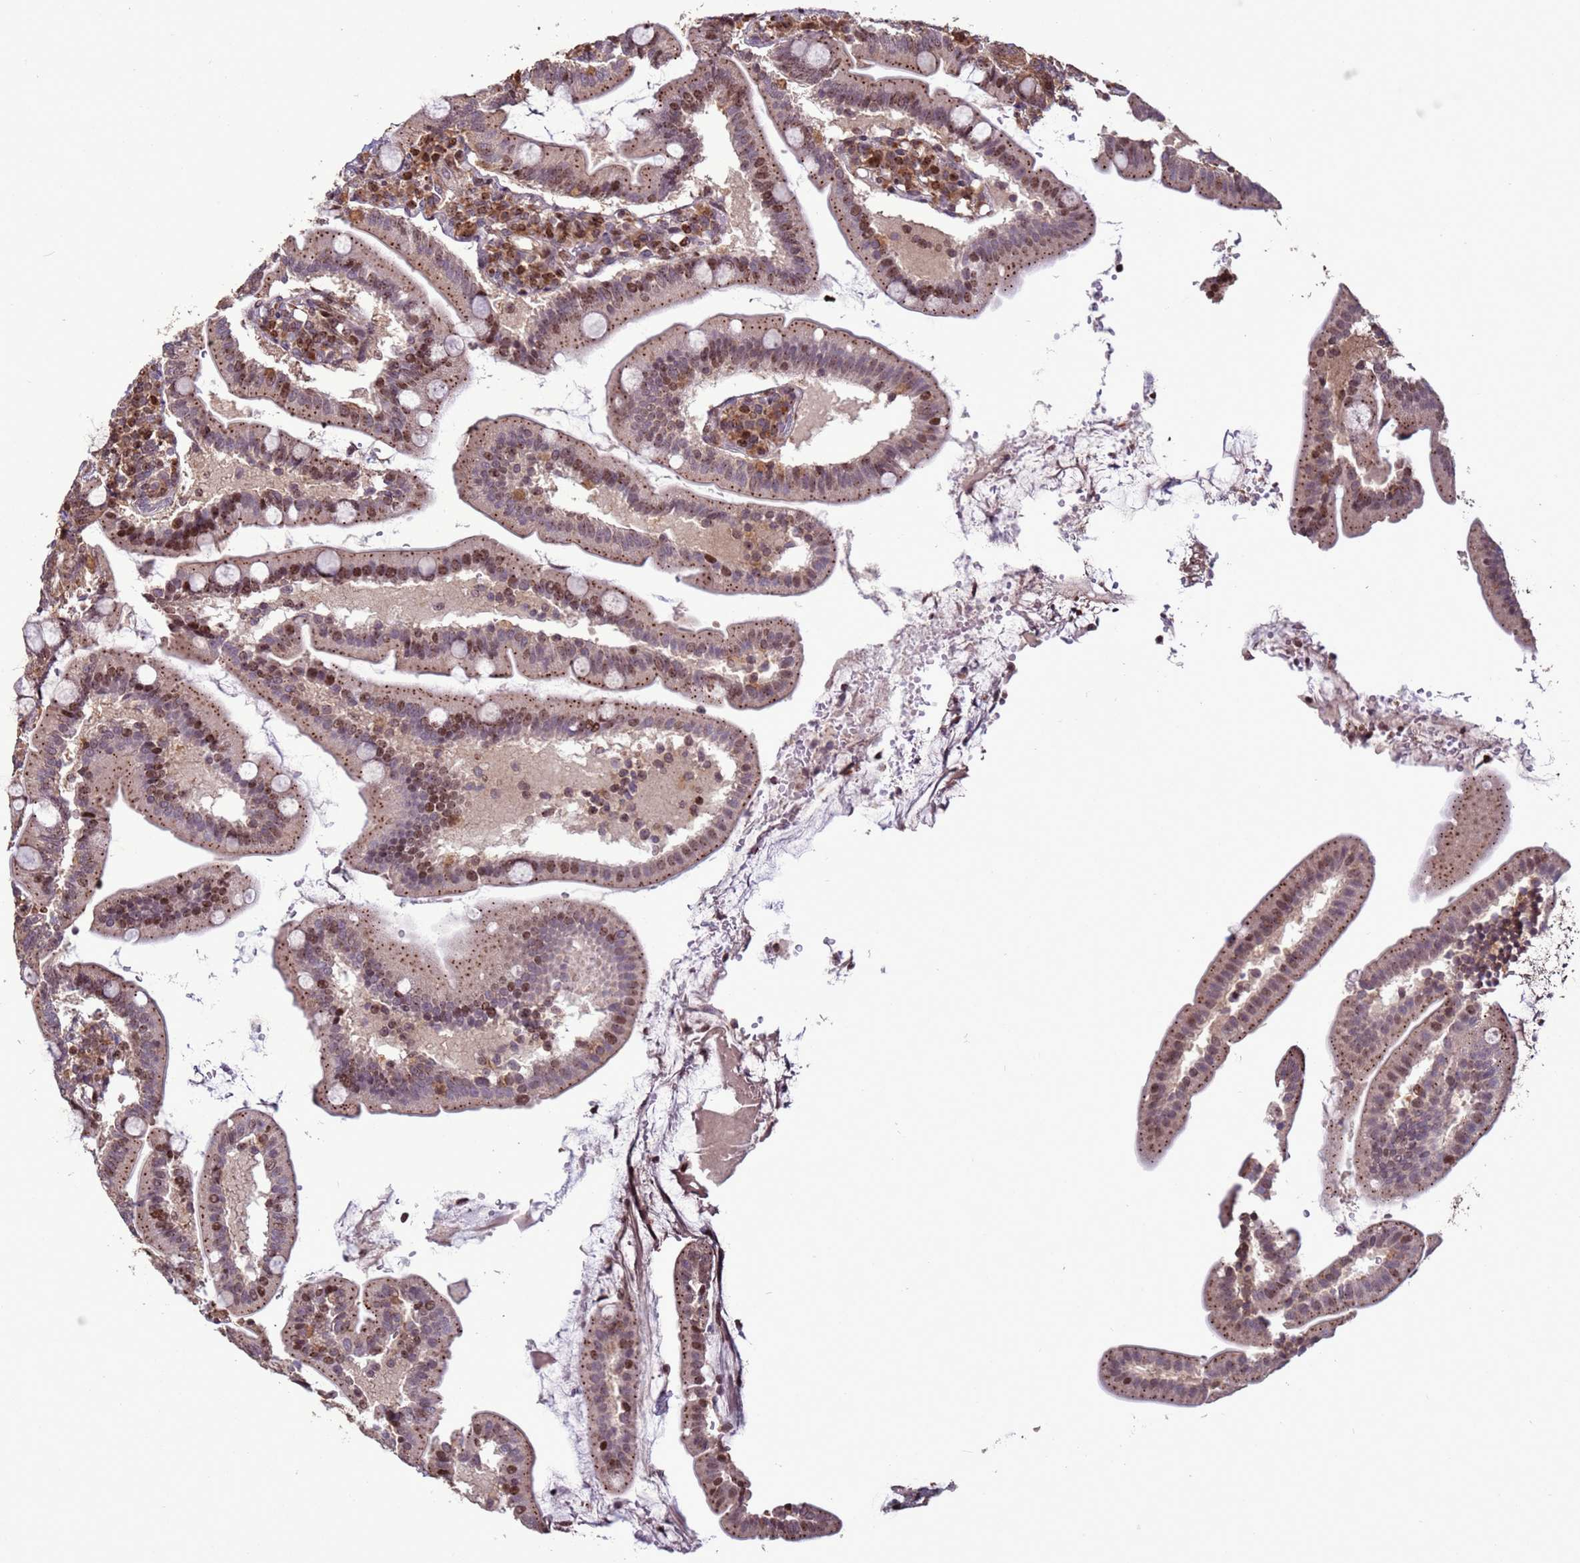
{"staining": {"intensity": "moderate", "quantity": "25%-75%", "location": "cytoplasmic/membranous,nuclear"}, "tissue": "duodenum", "cell_type": "Glandular cells", "image_type": "normal", "snomed": [{"axis": "morphology", "description": "Normal tissue, NOS"}, {"axis": "topography", "description": "Duodenum"}], "caption": "This histopathology image shows normal duodenum stained with IHC to label a protein in brown. The cytoplasmic/membranous,nuclear of glandular cells show moderate positivity for the protein. Nuclei are counter-stained blue.", "gene": "HGH1", "patient": {"sex": "female", "age": 67}}